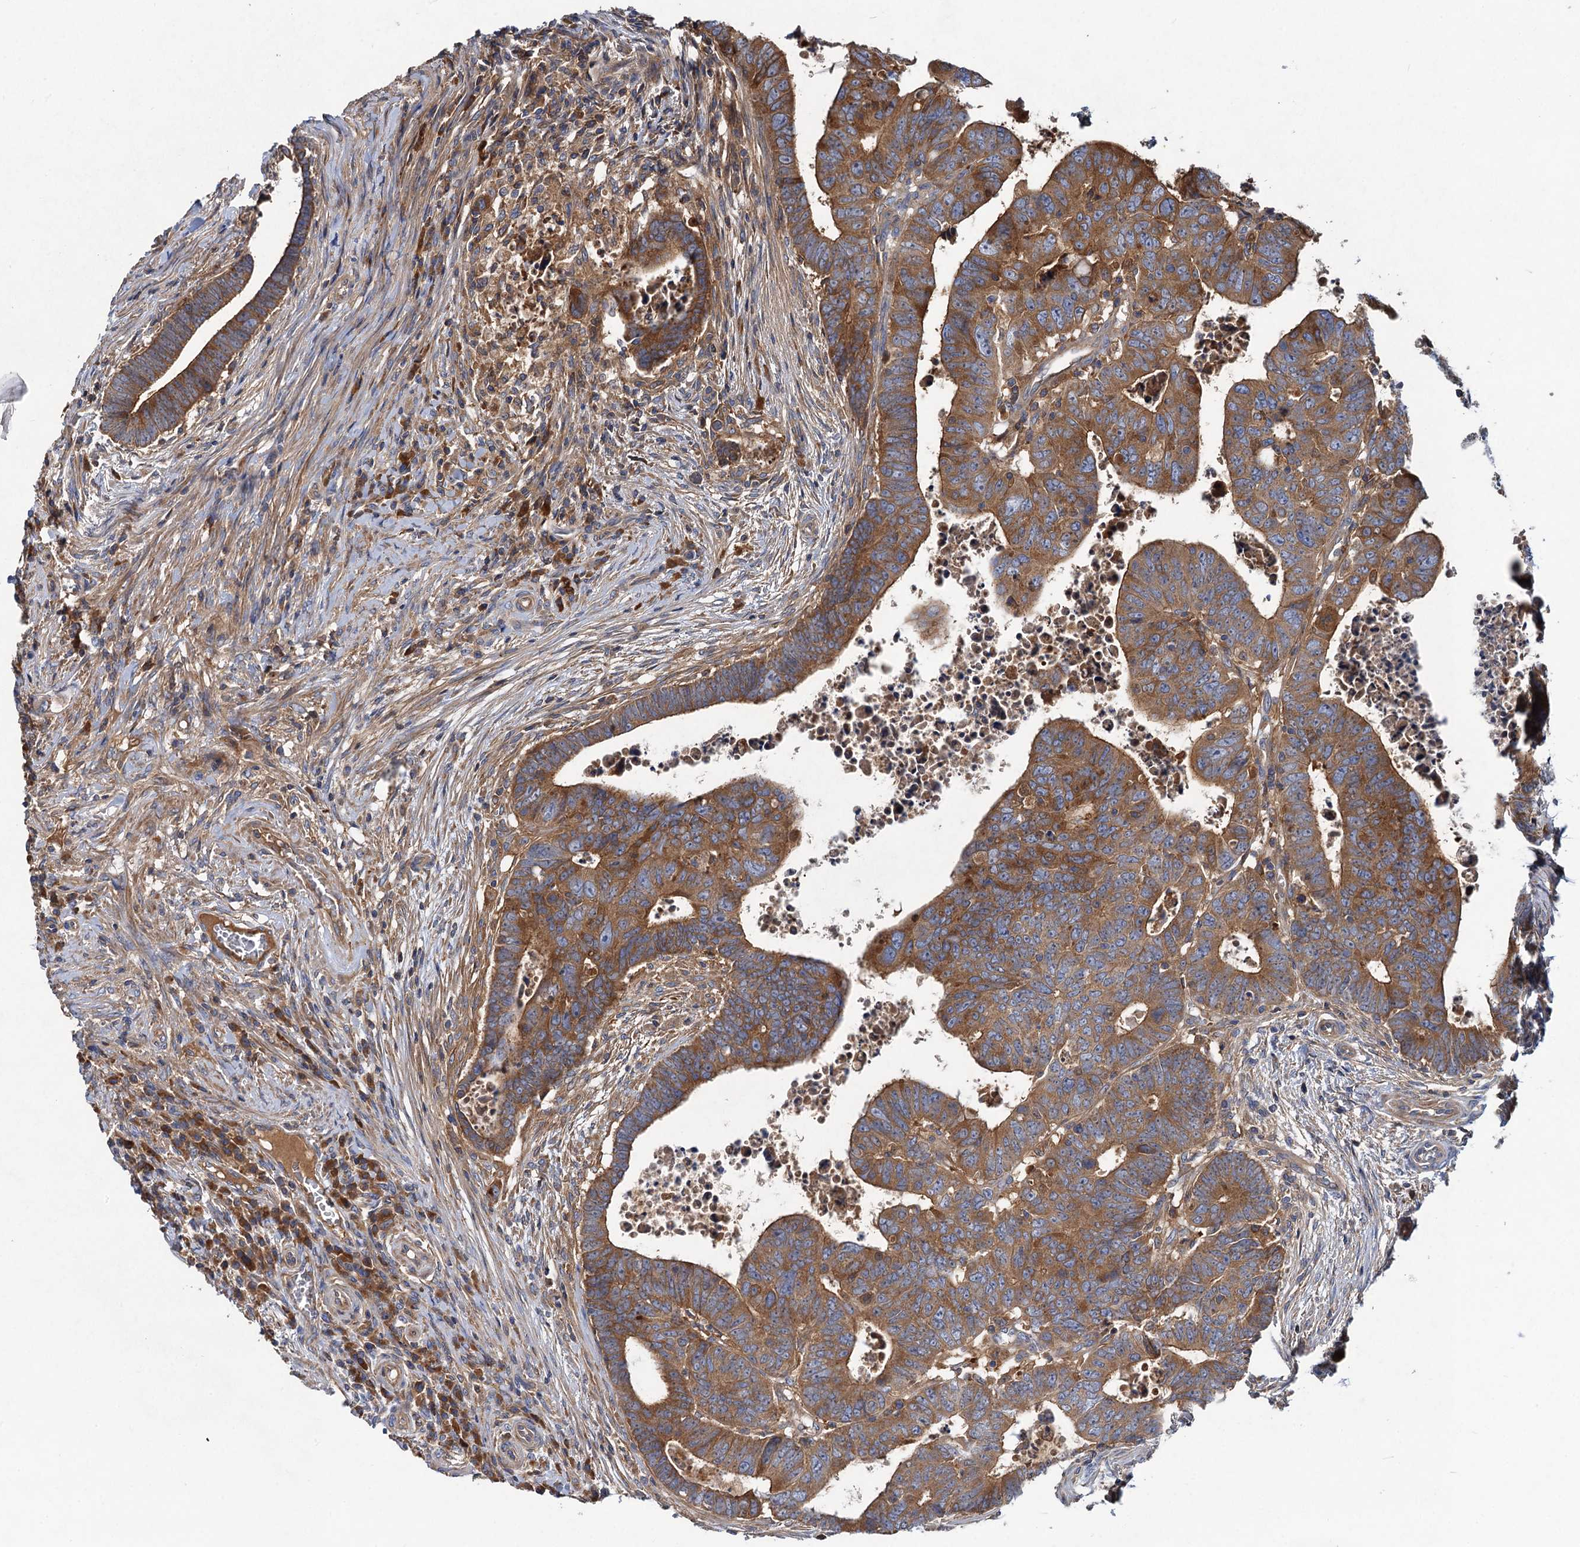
{"staining": {"intensity": "moderate", "quantity": ">75%", "location": "cytoplasmic/membranous"}, "tissue": "colorectal cancer", "cell_type": "Tumor cells", "image_type": "cancer", "snomed": [{"axis": "morphology", "description": "Normal tissue, NOS"}, {"axis": "morphology", "description": "Adenocarcinoma, NOS"}, {"axis": "topography", "description": "Rectum"}], "caption": "High-magnification brightfield microscopy of colorectal cancer stained with DAB (brown) and counterstained with hematoxylin (blue). tumor cells exhibit moderate cytoplasmic/membranous expression is identified in approximately>75% of cells.", "gene": "ALKBH7", "patient": {"sex": "female", "age": 65}}